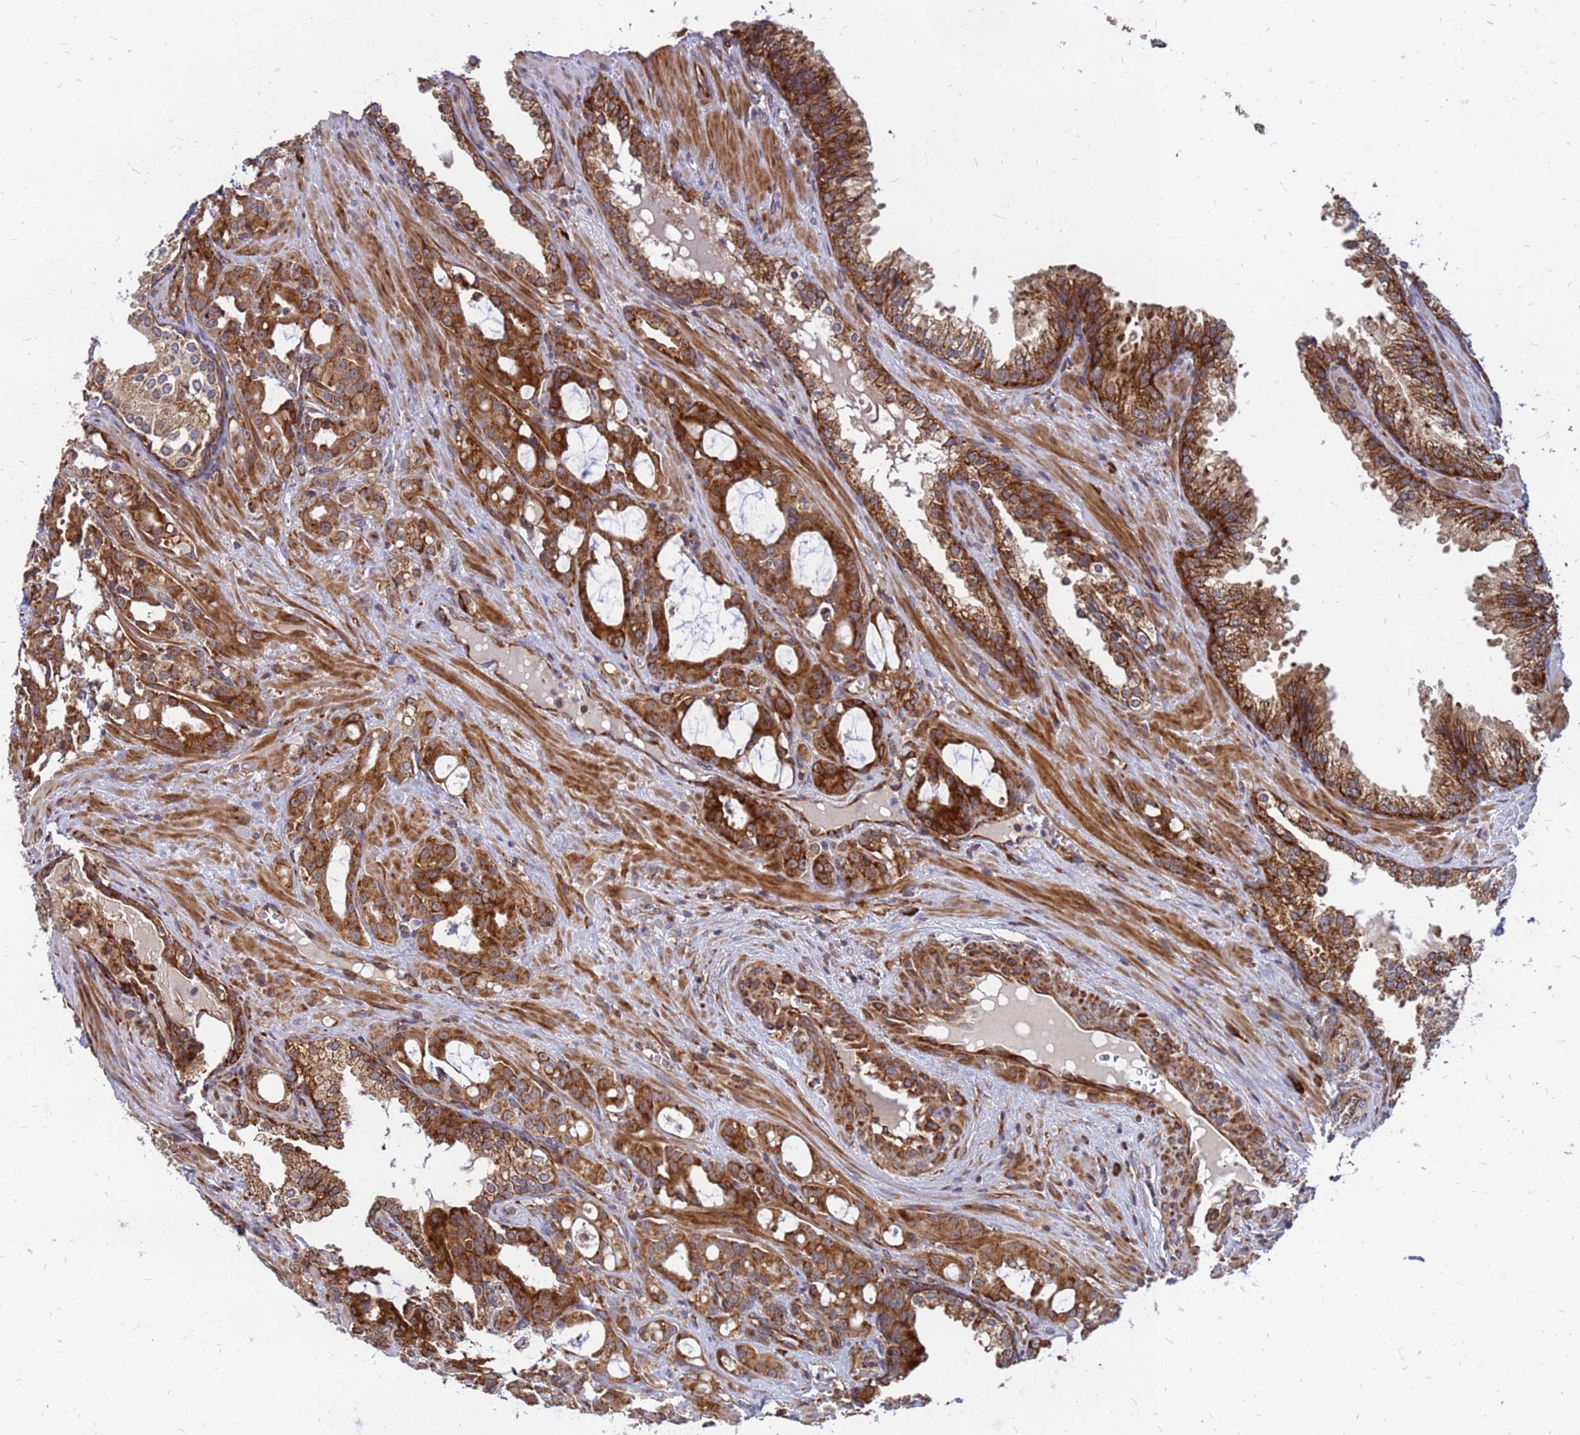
{"staining": {"intensity": "strong", "quantity": ">75%", "location": "cytoplasmic/membranous"}, "tissue": "prostate cancer", "cell_type": "Tumor cells", "image_type": "cancer", "snomed": [{"axis": "morphology", "description": "Adenocarcinoma, High grade"}, {"axis": "topography", "description": "Prostate"}], "caption": "Immunohistochemical staining of human prostate cancer (adenocarcinoma (high-grade)) displays high levels of strong cytoplasmic/membranous protein staining in about >75% of tumor cells.", "gene": "RPL8", "patient": {"sex": "male", "age": 72}}